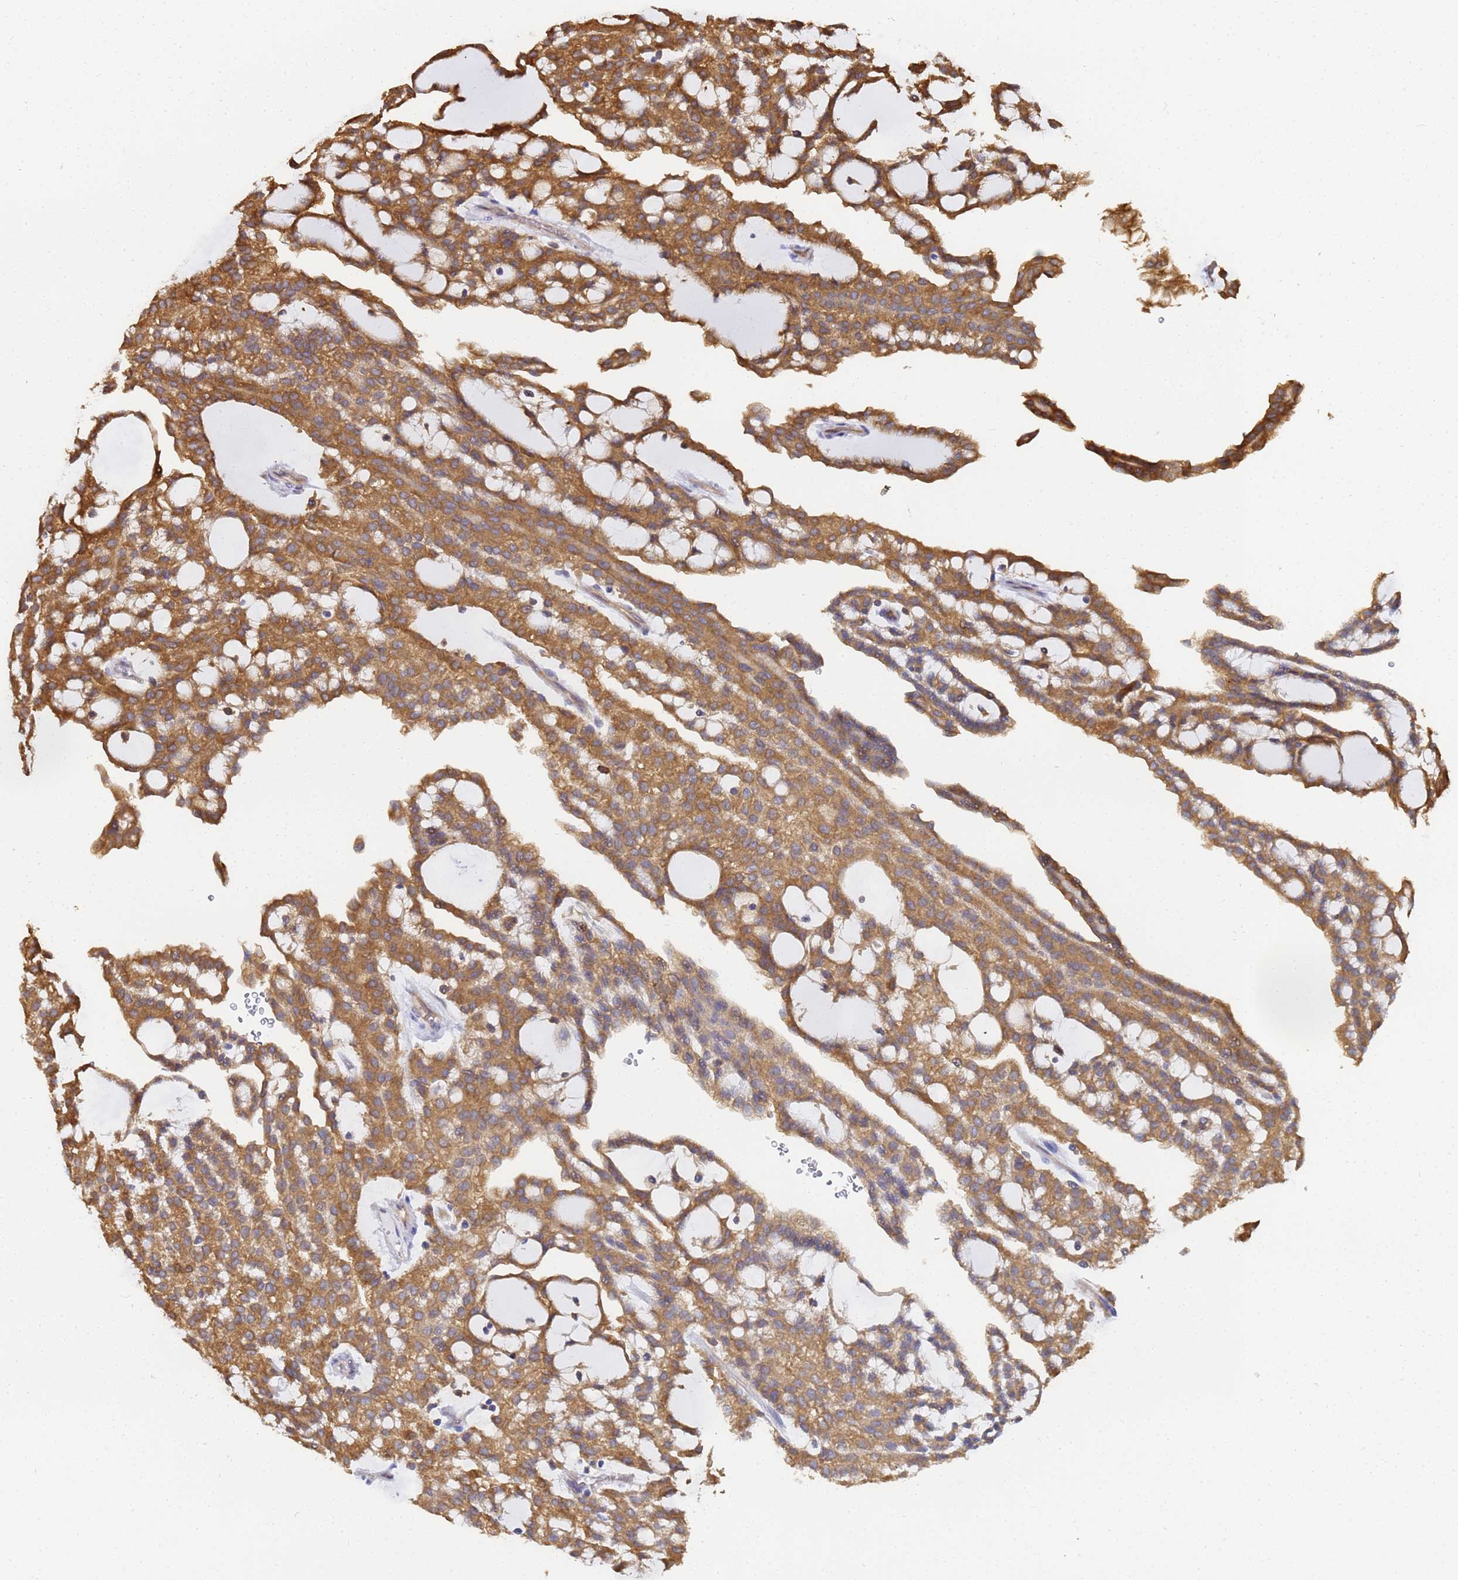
{"staining": {"intensity": "moderate", "quantity": ">75%", "location": "cytoplasmic/membranous"}, "tissue": "renal cancer", "cell_type": "Tumor cells", "image_type": "cancer", "snomed": [{"axis": "morphology", "description": "Adenocarcinoma, NOS"}, {"axis": "topography", "description": "Kidney"}], "caption": "Immunohistochemistry image of human renal cancer stained for a protein (brown), which displays medium levels of moderate cytoplasmic/membranous positivity in about >75% of tumor cells.", "gene": "NME1-NME2", "patient": {"sex": "male", "age": 63}}